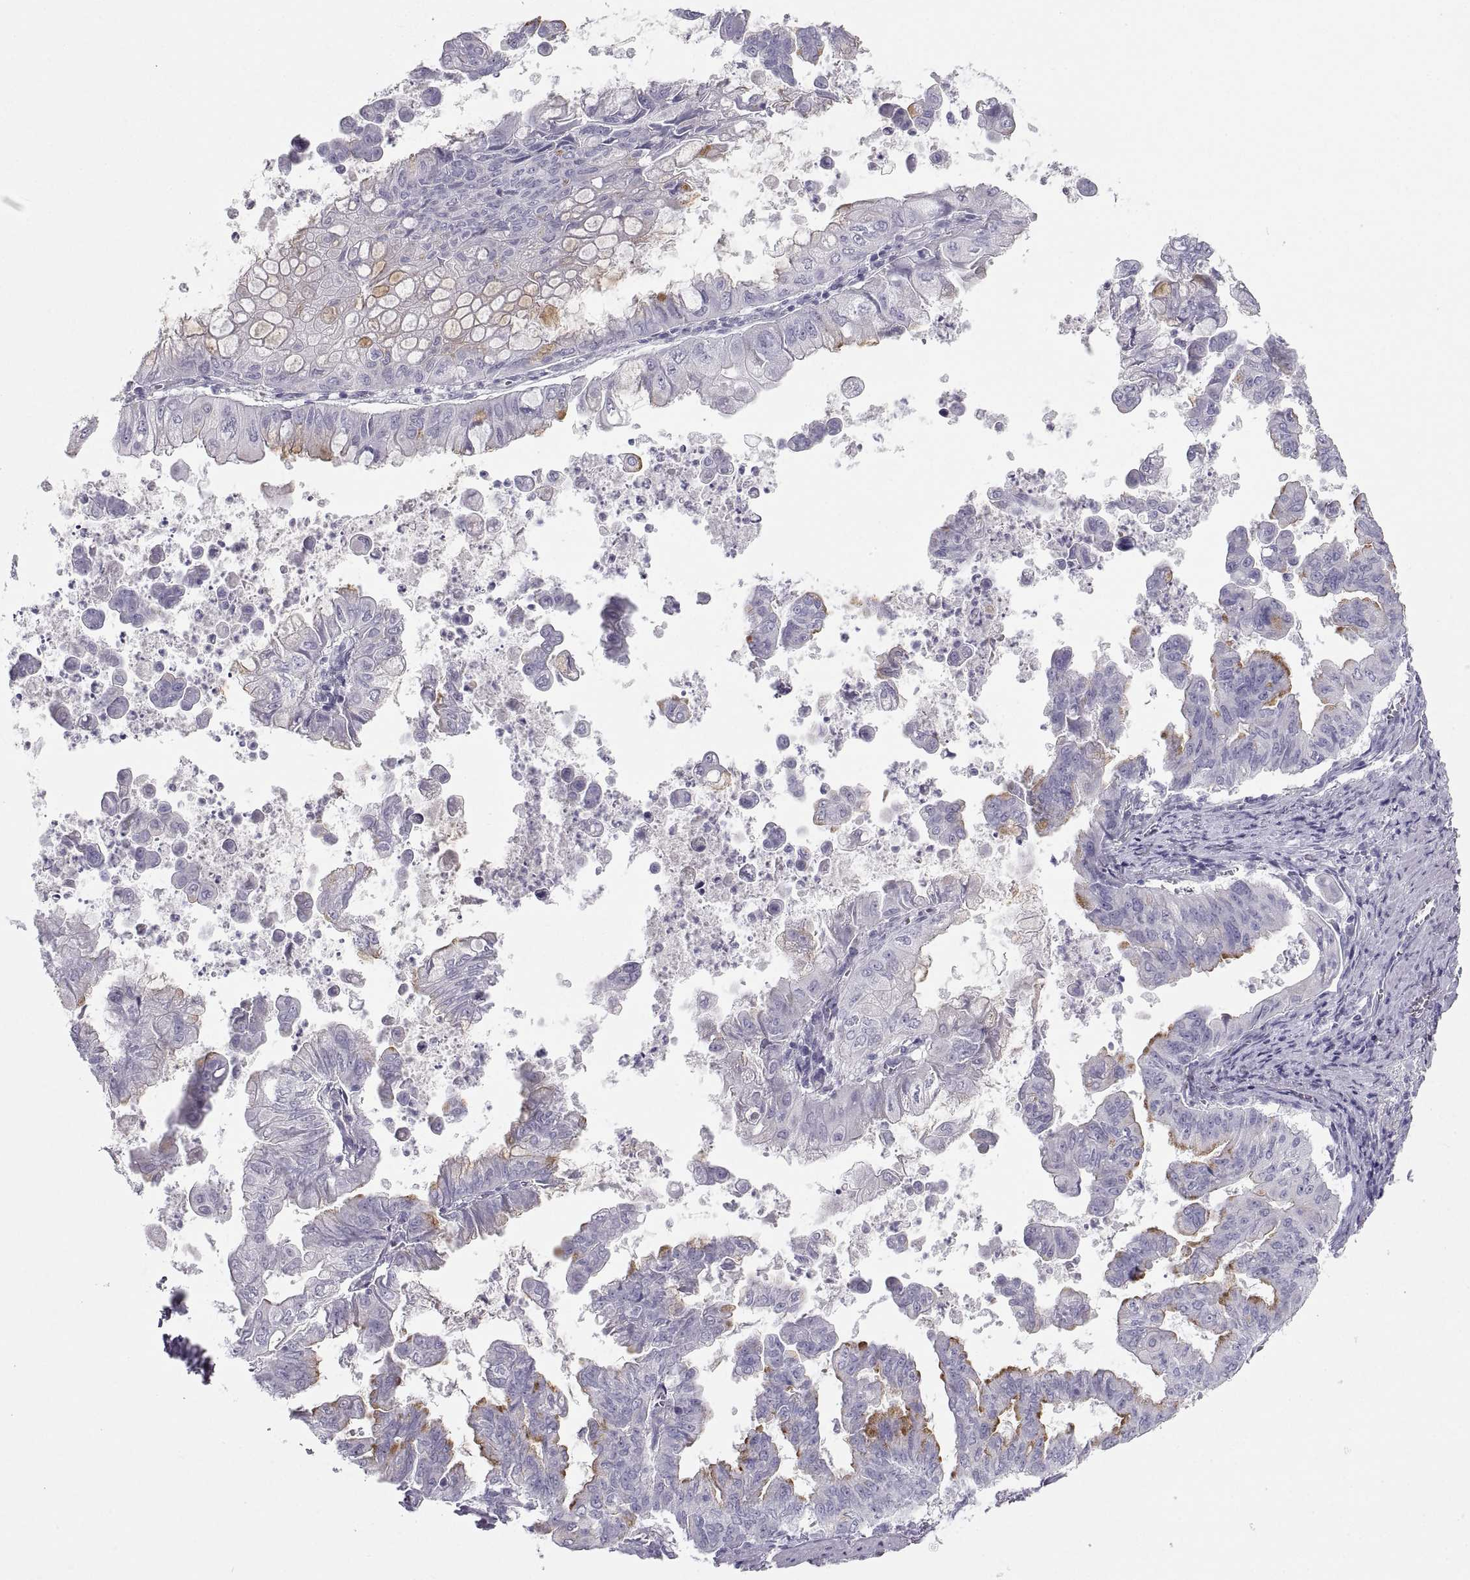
{"staining": {"intensity": "negative", "quantity": "none", "location": "none"}, "tissue": "stomach cancer", "cell_type": "Tumor cells", "image_type": "cancer", "snomed": [{"axis": "morphology", "description": "Adenocarcinoma, NOS"}, {"axis": "topography", "description": "Stomach, upper"}], "caption": "This is a micrograph of immunohistochemistry staining of stomach cancer (adenocarcinoma), which shows no expression in tumor cells.", "gene": "PCSK1N", "patient": {"sex": "male", "age": 80}}